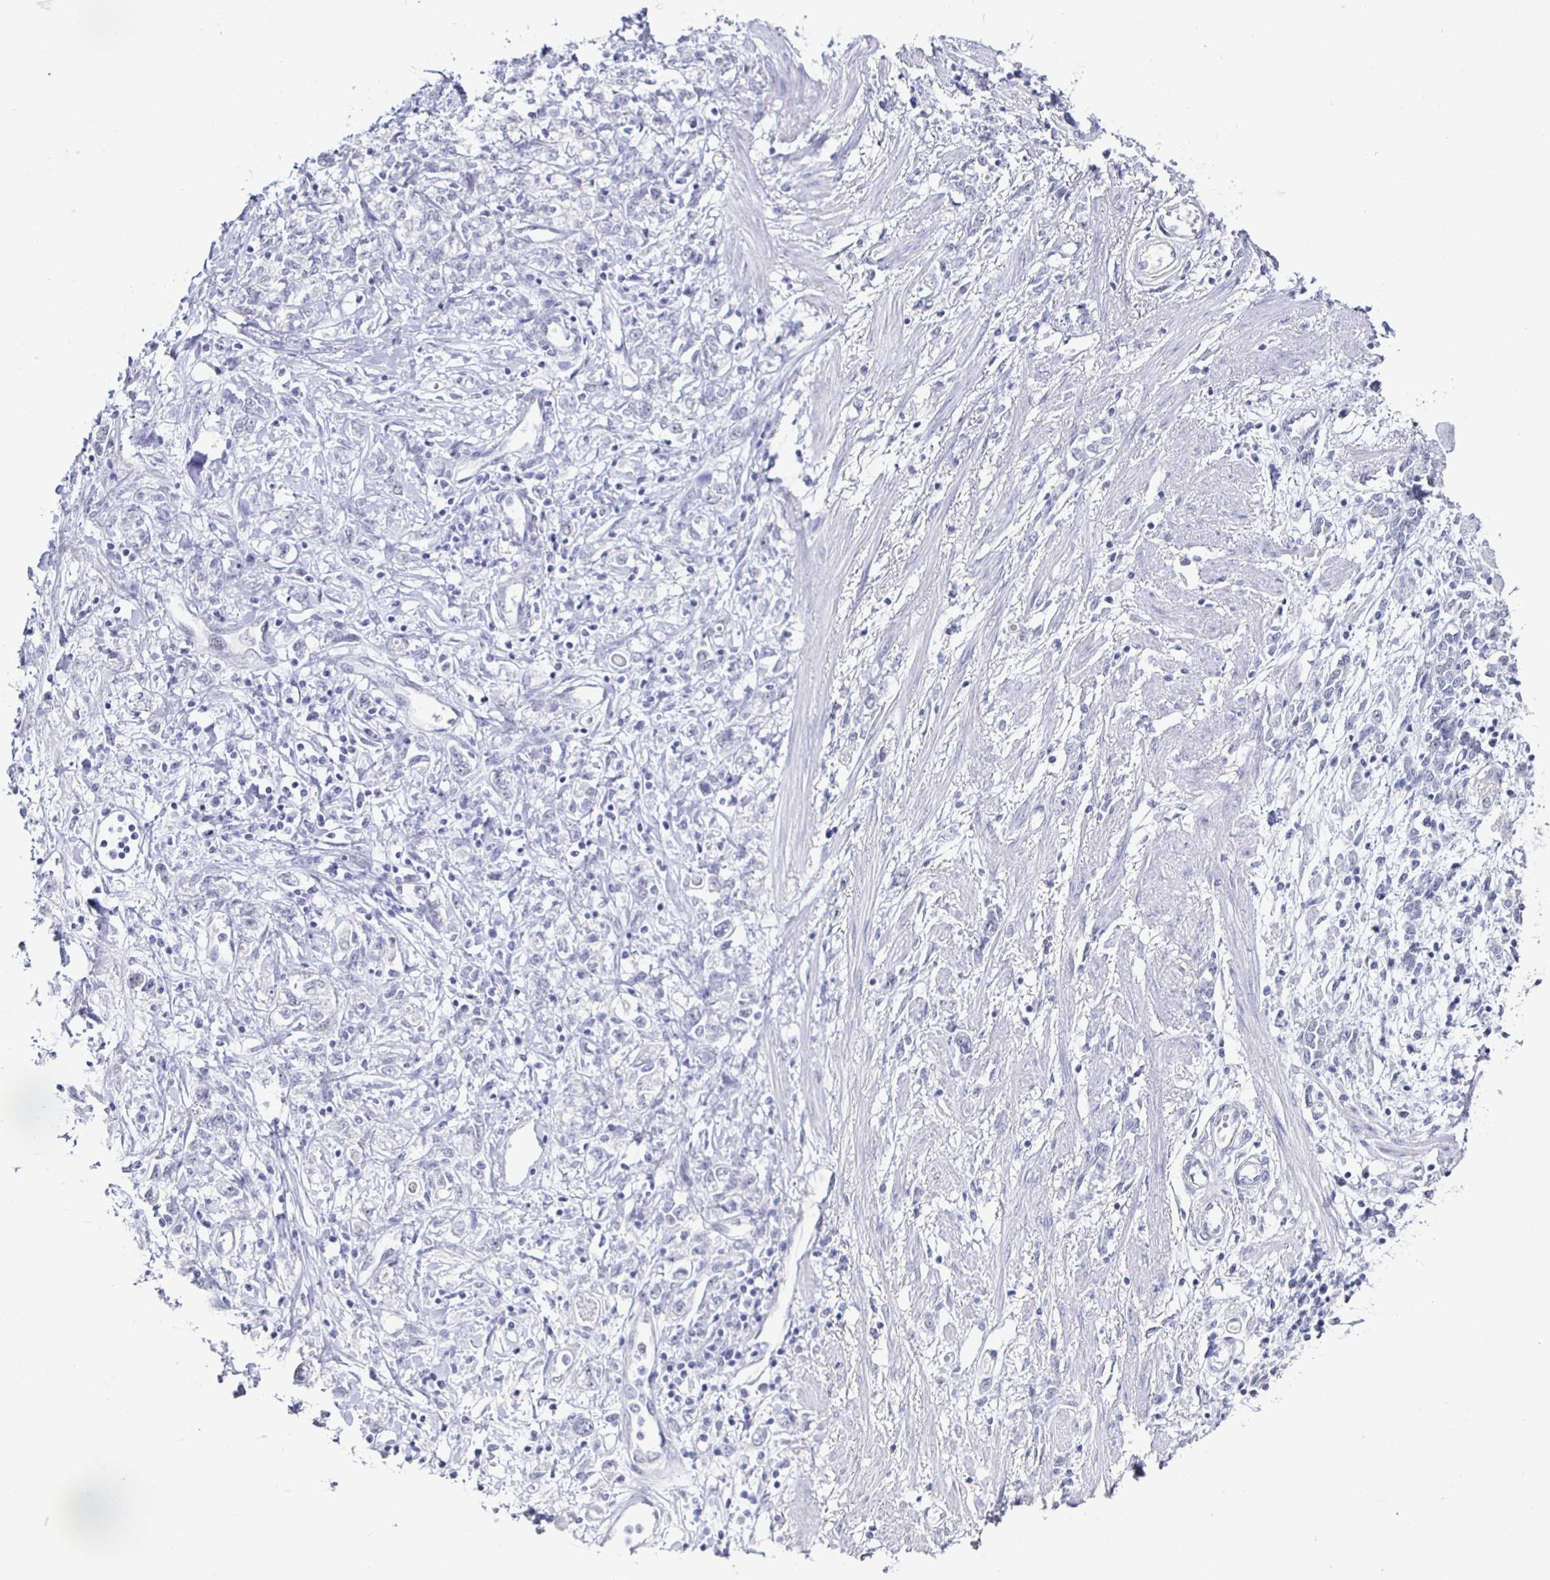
{"staining": {"intensity": "negative", "quantity": "none", "location": "none"}, "tissue": "stomach cancer", "cell_type": "Tumor cells", "image_type": "cancer", "snomed": [{"axis": "morphology", "description": "Adenocarcinoma, NOS"}, {"axis": "topography", "description": "Stomach"}], "caption": "Immunohistochemical staining of human stomach cancer (adenocarcinoma) reveals no significant staining in tumor cells.", "gene": "DDX39B", "patient": {"sex": "female", "age": 76}}